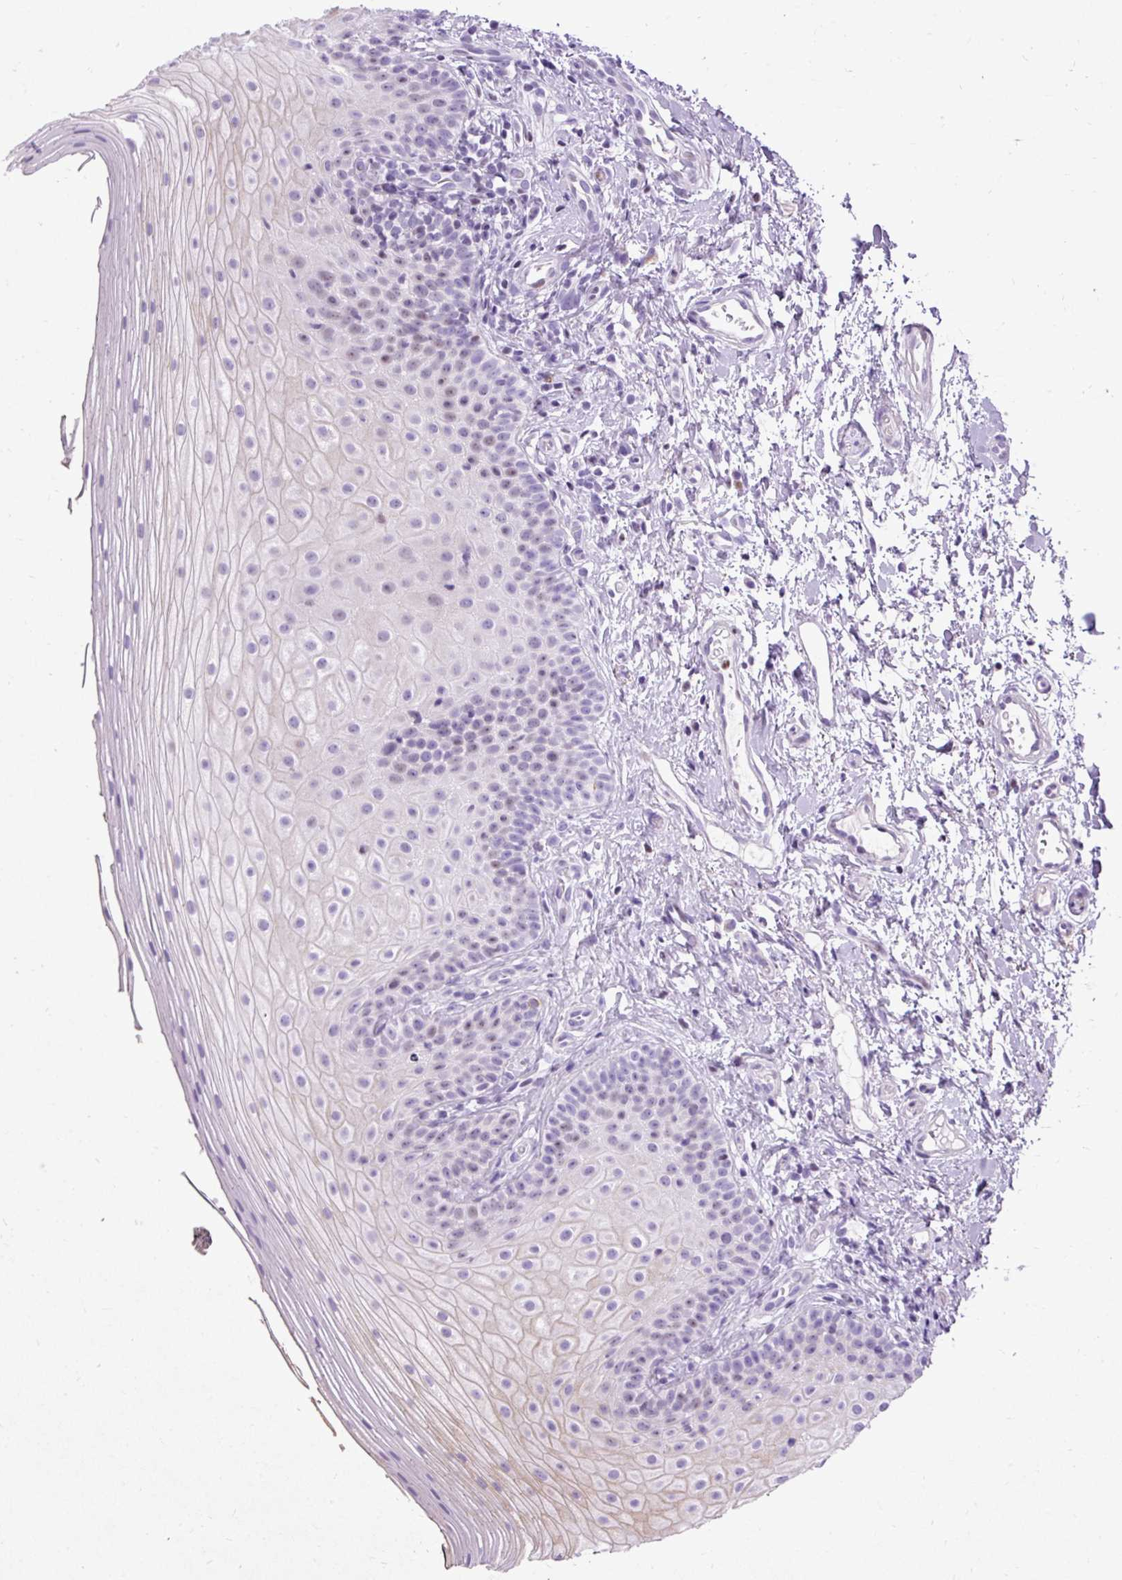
{"staining": {"intensity": "negative", "quantity": "none", "location": "none"}, "tissue": "oral mucosa", "cell_type": "Squamous epithelial cells", "image_type": "normal", "snomed": [{"axis": "morphology", "description": "Normal tissue, NOS"}, {"axis": "topography", "description": "Oral tissue"}], "caption": "Immunohistochemistry (IHC) photomicrograph of normal oral mucosa: oral mucosa stained with DAB (3,3'-diaminobenzidine) displays no significant protein expression in squamous epithelial cells.", "gene": "SPC24", "patient": {"sex": "male", "age": 75}}